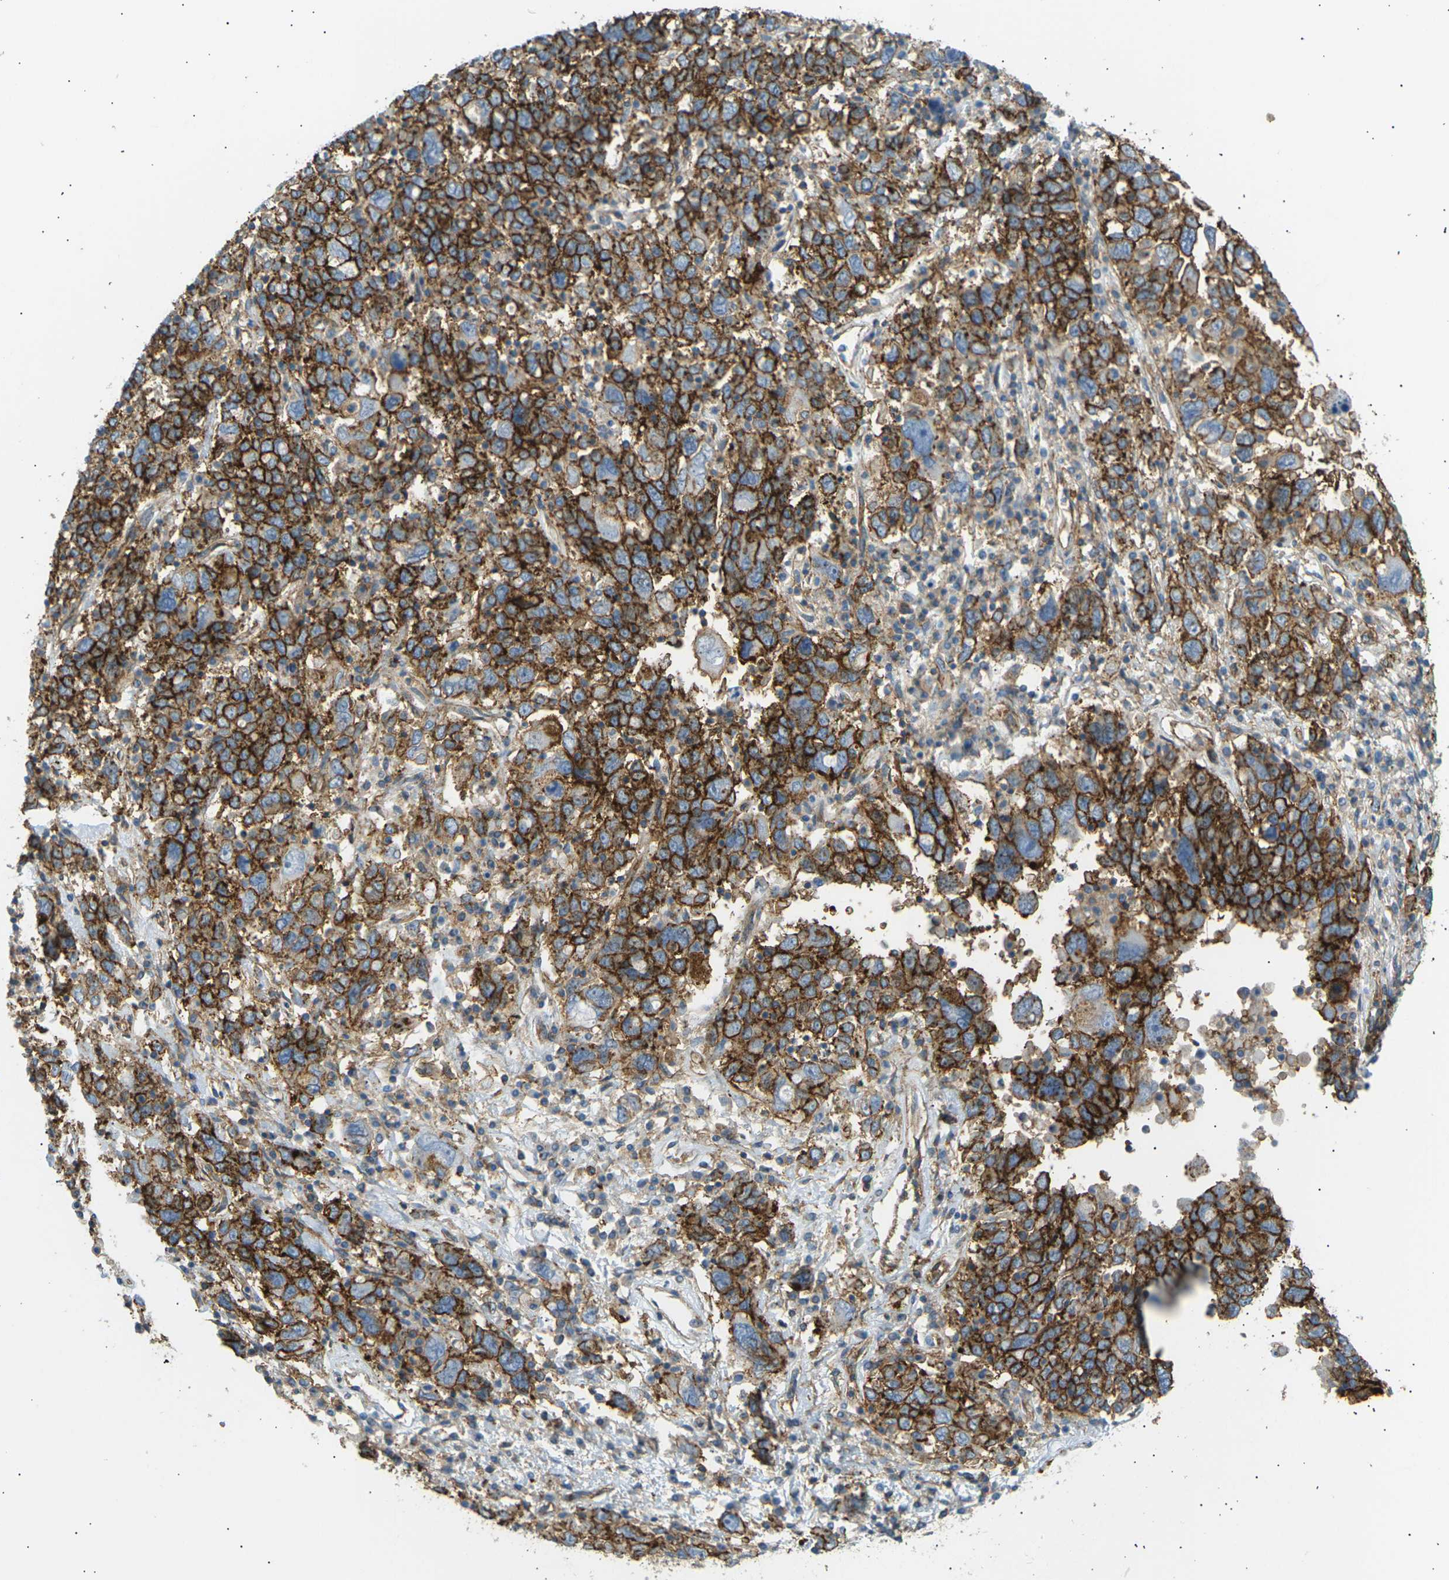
{"staining": {"intensity": "strong", "quantity": ">75%", "location": "cytoplasmic/membranous"}, "tissue": "ovarian cancer", "cell_type": "Tumor cells", "image_type": "cancer", "snomed": [{"axis": "morphology", "description": "Carcinoma, endometroid"}, {"axis": "topography", "description": "Ovary"}], "caption": "A micrograph of endometroid carcinoma (ovarian) stained for a protein reveals strong cytoplasmic/membranous brown staining in tumor cells.", "gene": "ATP2B4", "patient": {"sex": "female", "age": 62}}